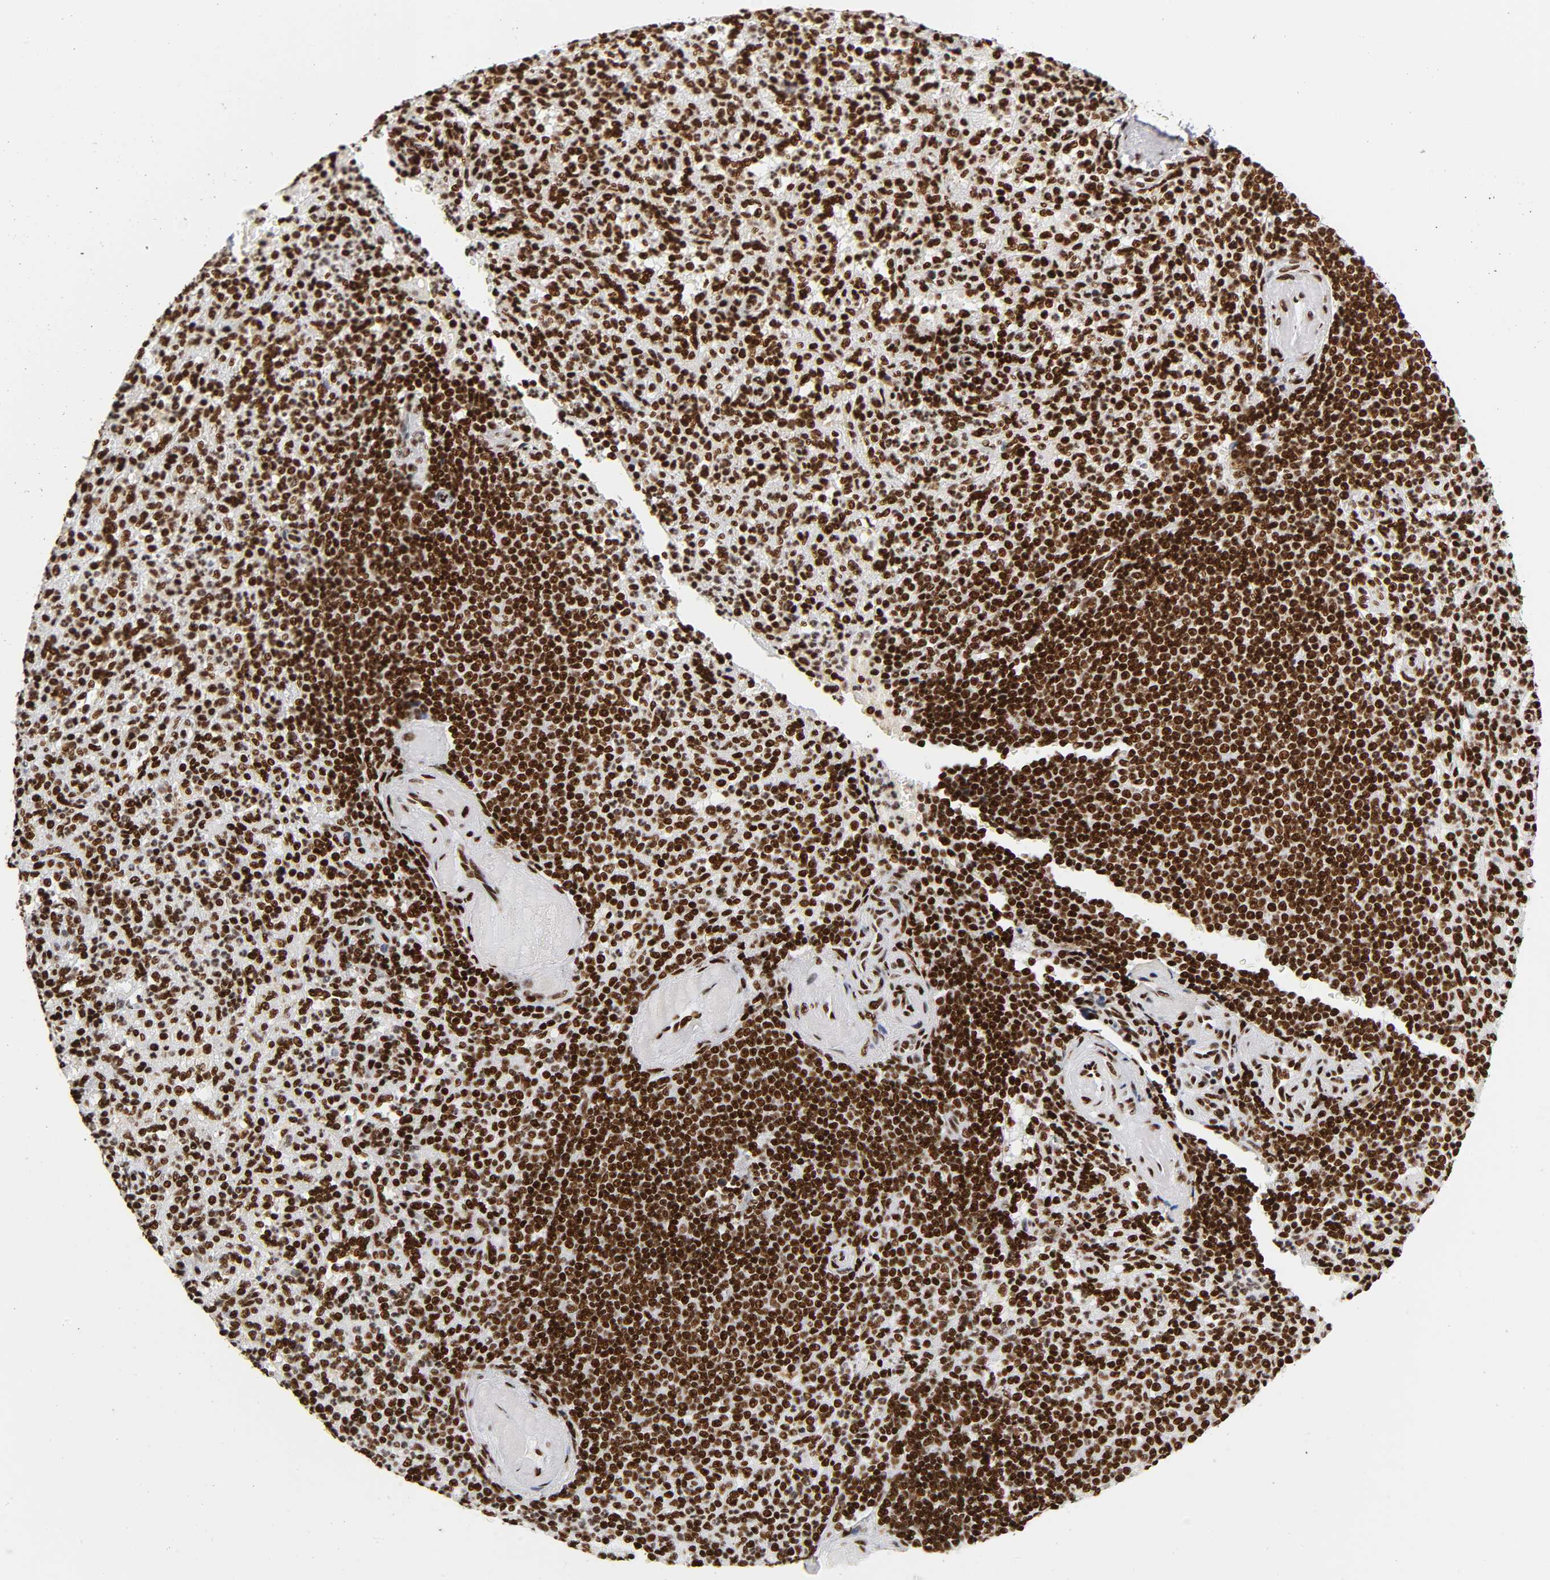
{"staining": {"intensity": "strong", "quantity": ">75%", "location": "nuclear"}, "tissue": "spleen", "cell_type": "Cells in red pulp", "image_type": "normal", "snomed": [{"axis": "morphology", "description": "Normal tissue, NOS"}, {"axis": "topography", "description": "Spleen"}], "caption": "Immunohistochemistry (IHC) (DAB) staining of benign spleen reveals strong nuclear protein expression in about >75% of cells in red pulp. (Brightfield microscopy of DAB IHC at high magnification).", "gene": "XRCC6", "patient": {"sex": "female", "age": 74}}